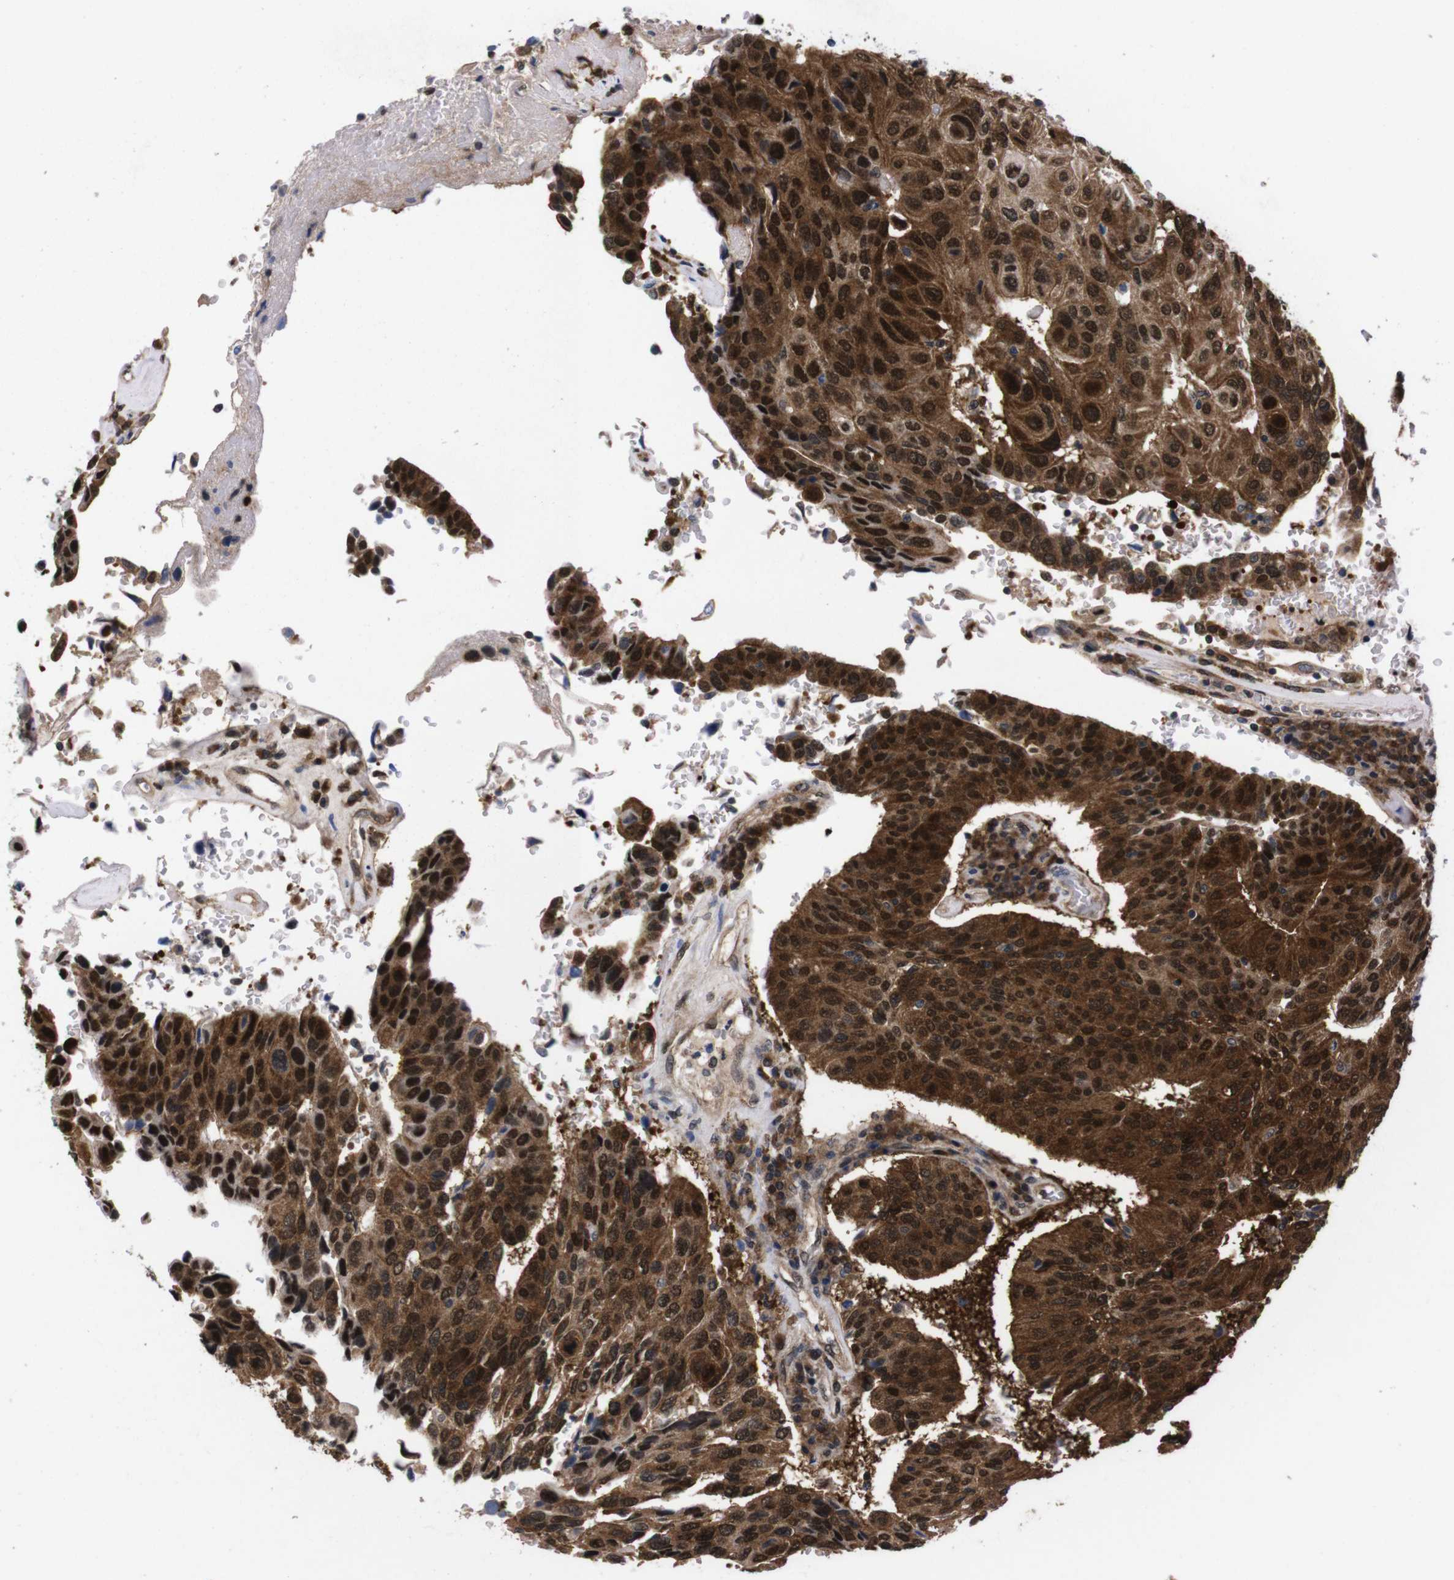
{"staining": {"intensity": "strong", "quantity": ">75%", "location": "cytoplasmic/membranous,nuclear"}, "tissue": "urothelial cancer", "cell_type": "Tumor cells", "image_type": "cancer", "snomed": [{"axis": "morphology", "description": "Urothelial carcinoma, High grade"}, {"axis": "topography", "description": "Urinary bladder"}], "caption": "An image showing strong cytoplasmic/membranous and nuclear positivity in approximately >75% of tumor cells in urothelial cancer, as visualized by brown immunohistochemical staining.", "gene": "UBQLN2", "patient": {"sex": "male", "age": 66}}